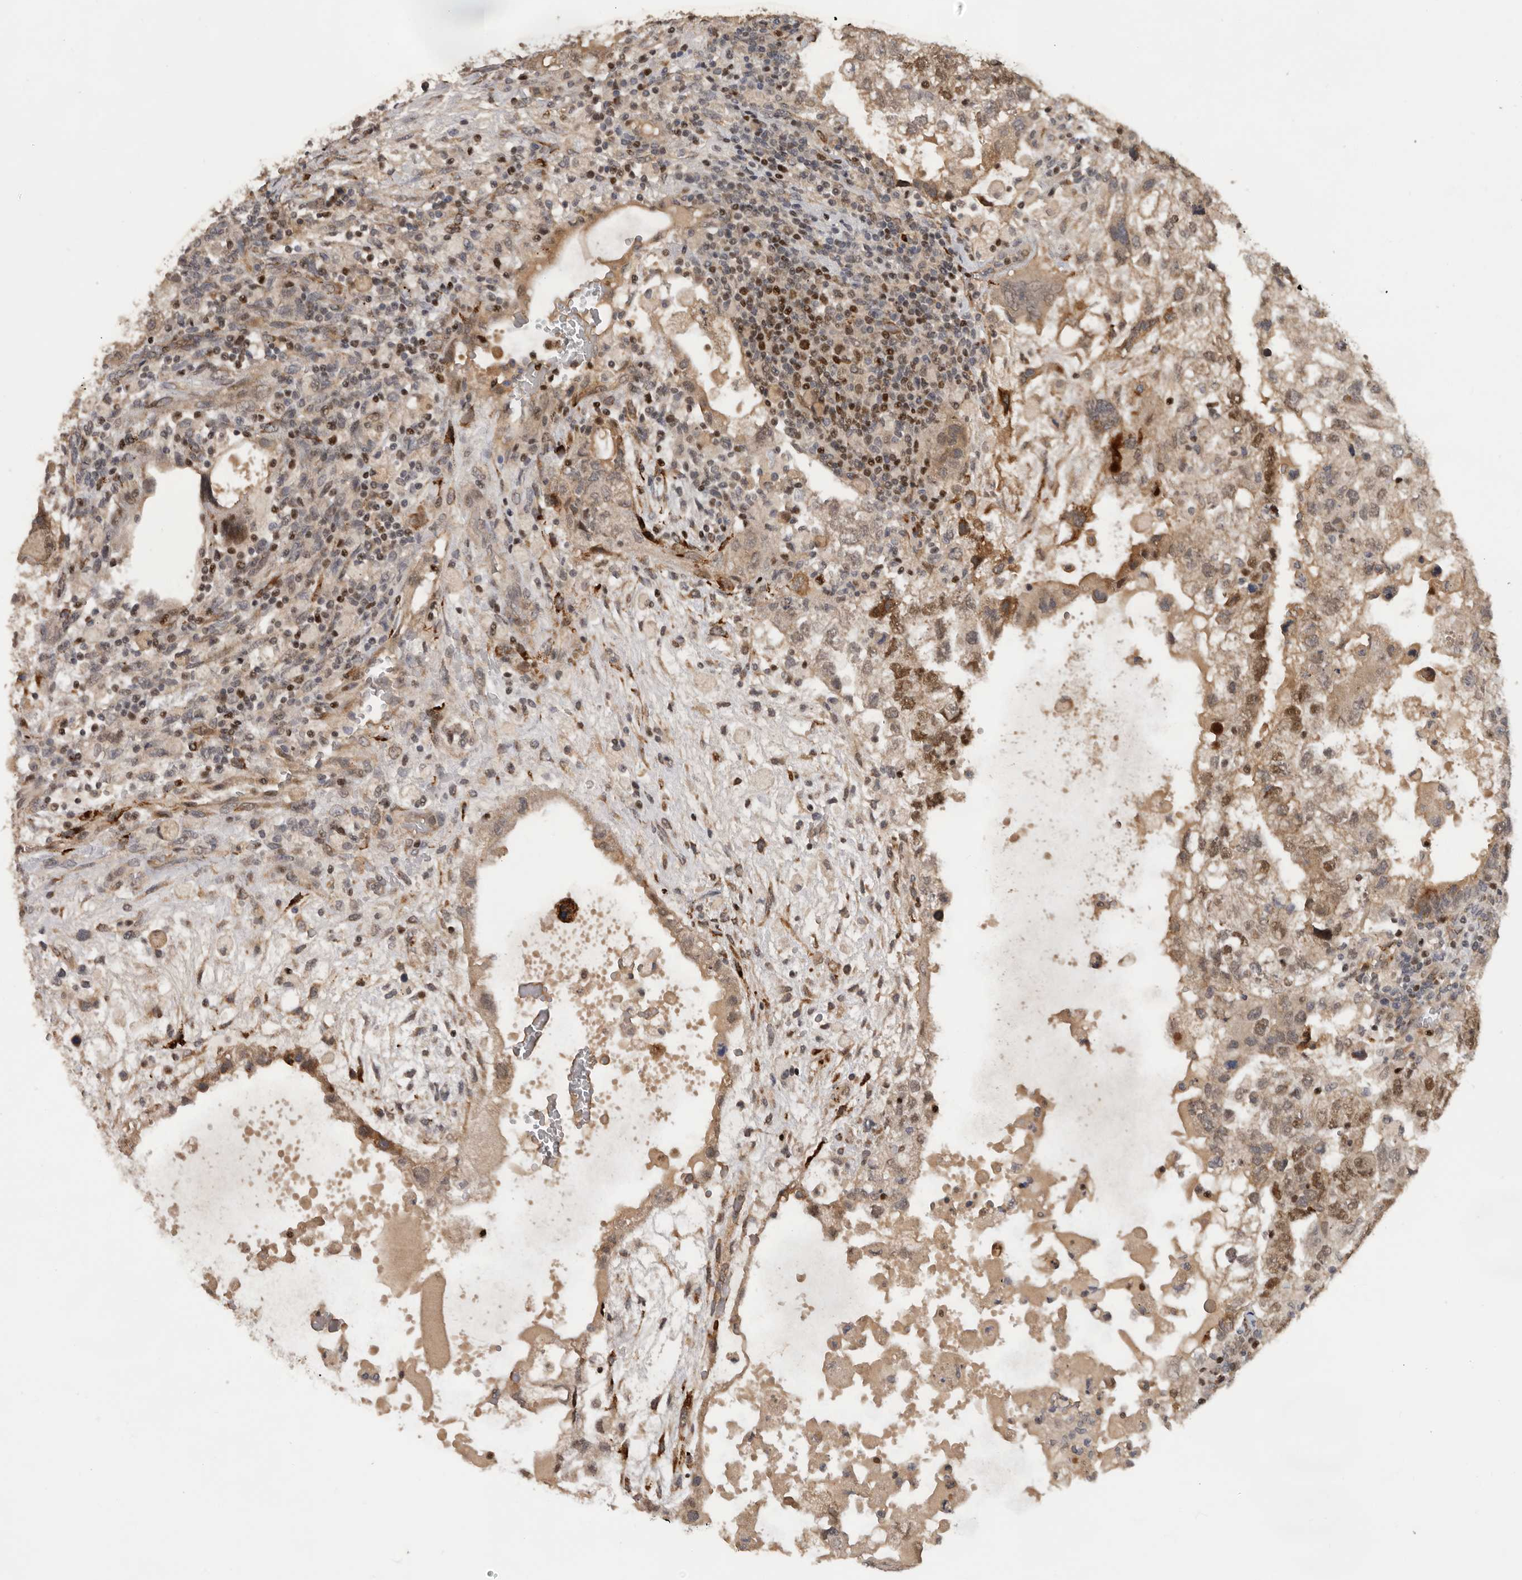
{"staining": {"intensity": "weak", "quantity": ">75%", "location": "cytoplasmic/membranous,nuclear"}, "tissue": "testis cancer", "cell_type": "Tumor cells", "image_type": "cancer", "snomed": [{"axis": "morphology", "description": "Carcinoma, Embryonal, NOS"}, {"axis": "topography", "description": "Testis"}], "caption": "Testis embryonal carcinoma was stained to show a protein in brown. There is low levels of weak cytoplasmic/membranous and nuclear positivity in about >75% of tumor cells. Nuclei are stained in blue.", "gene": "HENMT1", "patient": {"sex": "male", "age": 36}}